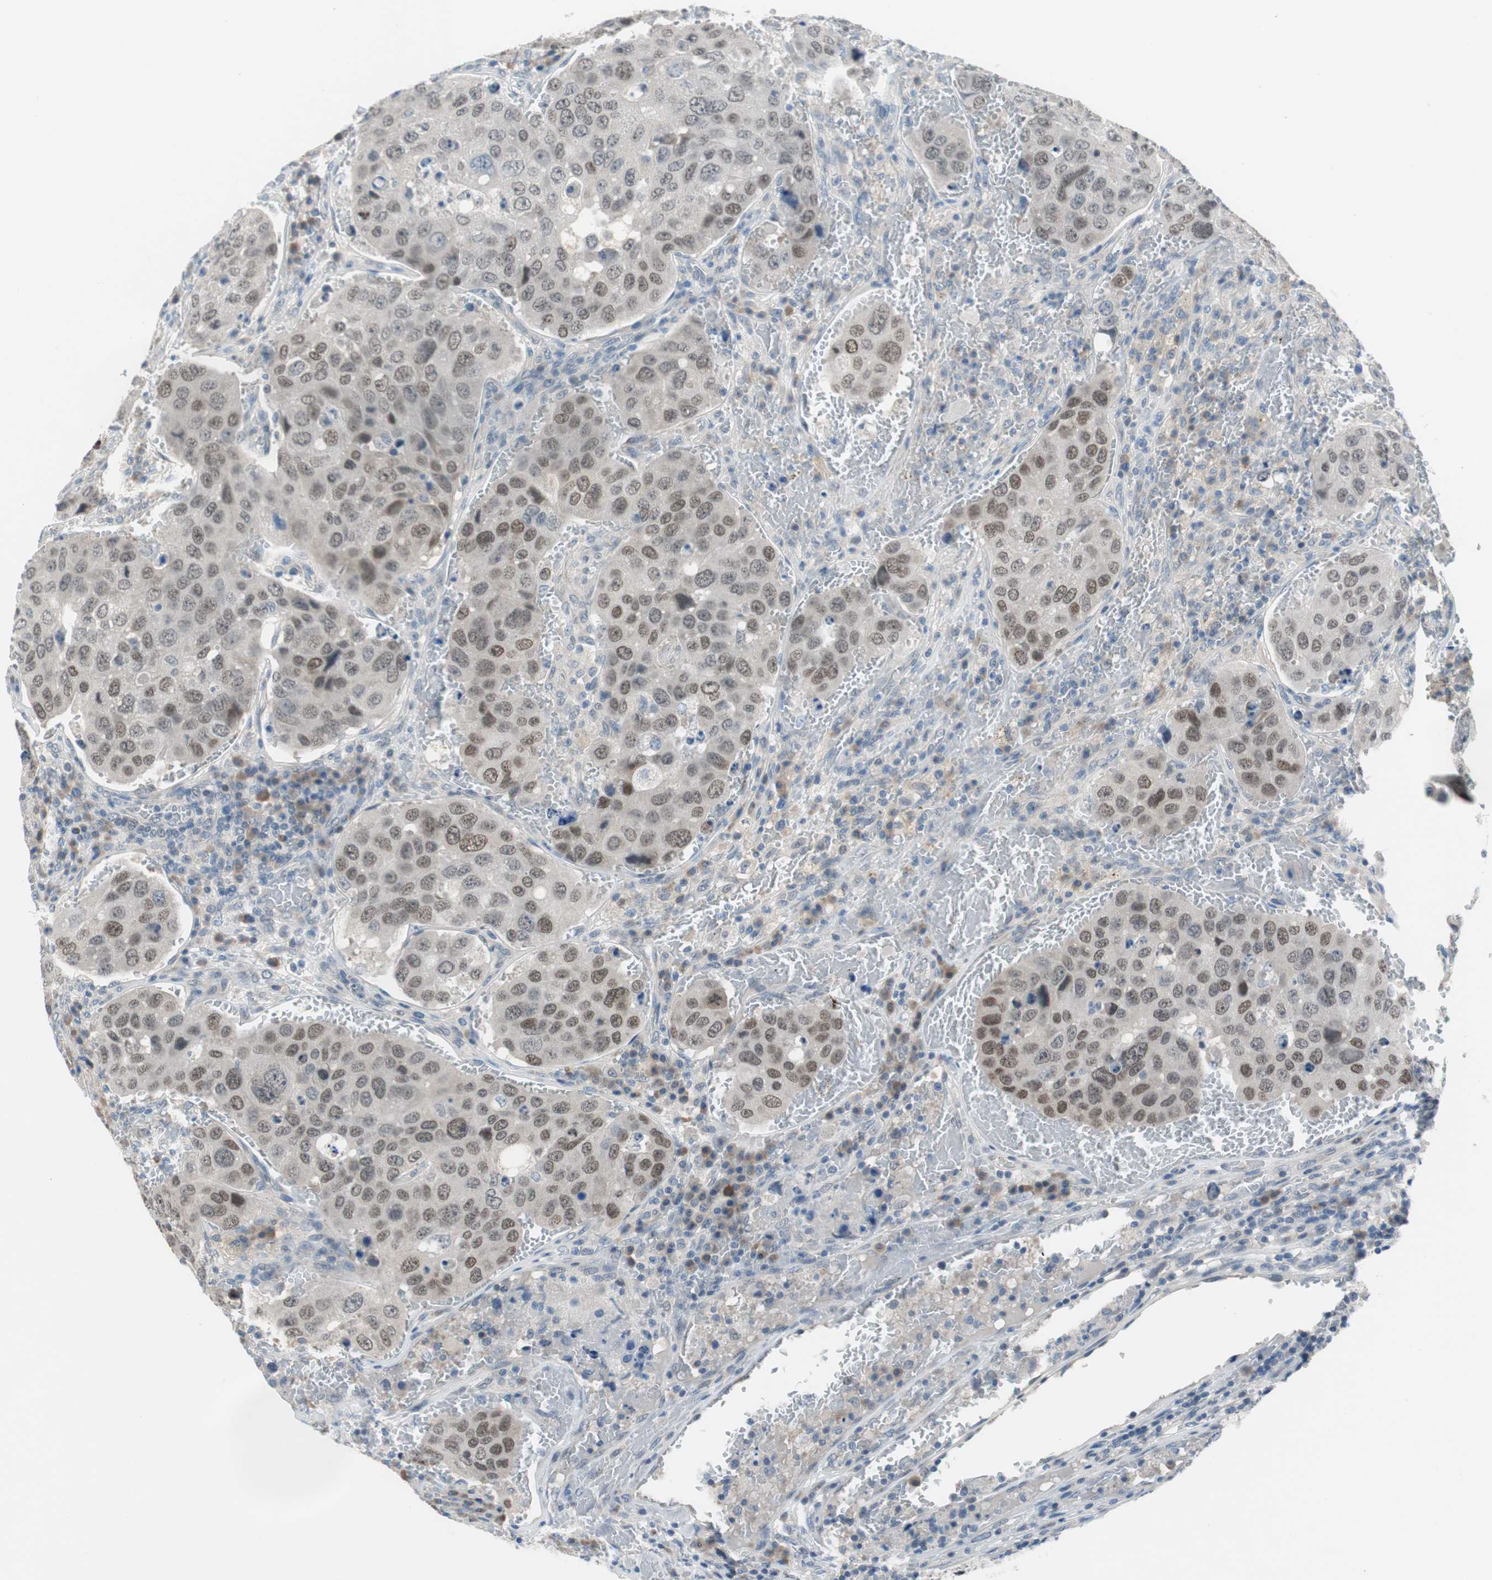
{"staining": {"intensity": "moderate", "quantity": "25%-75%", "location": "nuclear"}, "tissue": "urothelial cancer", "cell_type": "Tumor cells", "image_type": "cancer", "snomed": [{"axis": "morphology", "description": "Urothelial carcinoma, High grade"}, {"axis": "topography", "description": "Lymph node"}, {"axis": "topography", "description": "Urinary bladder"}], "caption": "Approximately 25%-75% of tumor cells in human urothelial cancer display moderate nuclear protein expression as visualized by brown immunohistochemical staining.", "gene": "GRHL1", "patient": {"sex": "male", "age": 51}}